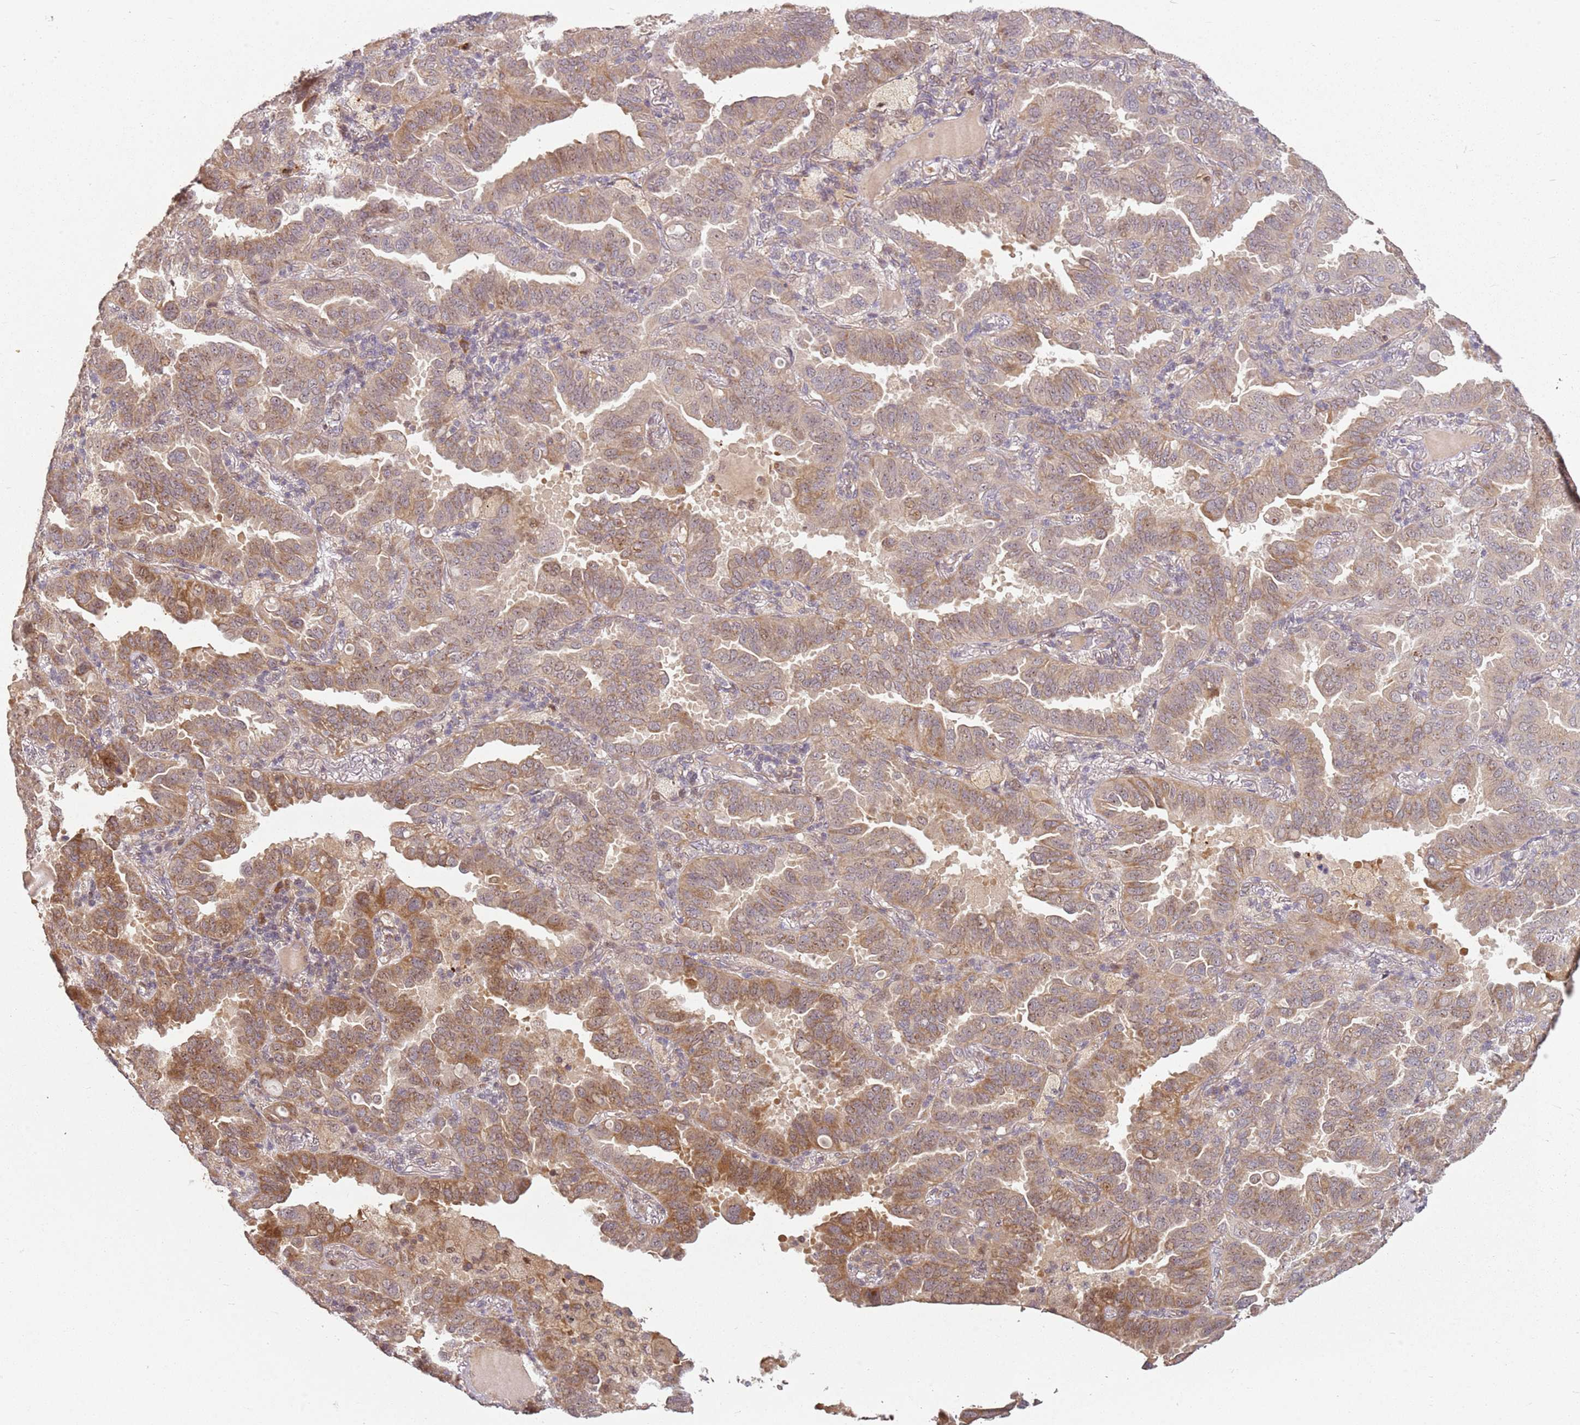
{"staining": {"intensity": "moderate", "quantity": ">75%", "location": "cytoplasmic/membranous"}, "tissue": "lung cancer", "cell_type": "Tumor cells", "image_type": "cancer", "snomed": [{"axis": "morphology", "description": "Adenocarcinoma, NOS"}, {"axis": "topography", "description": "Lung"}], "caption": "Immunohistochemistry (IHC) micrograph of human lung cancer stained for a protein (brown), which shows medium levels of moderate cytoplasmic/membranous positivity in approximately >75% of tumor cells.", "gene": "CHURC1", "patient": {"sex": "male", "age": 64}}